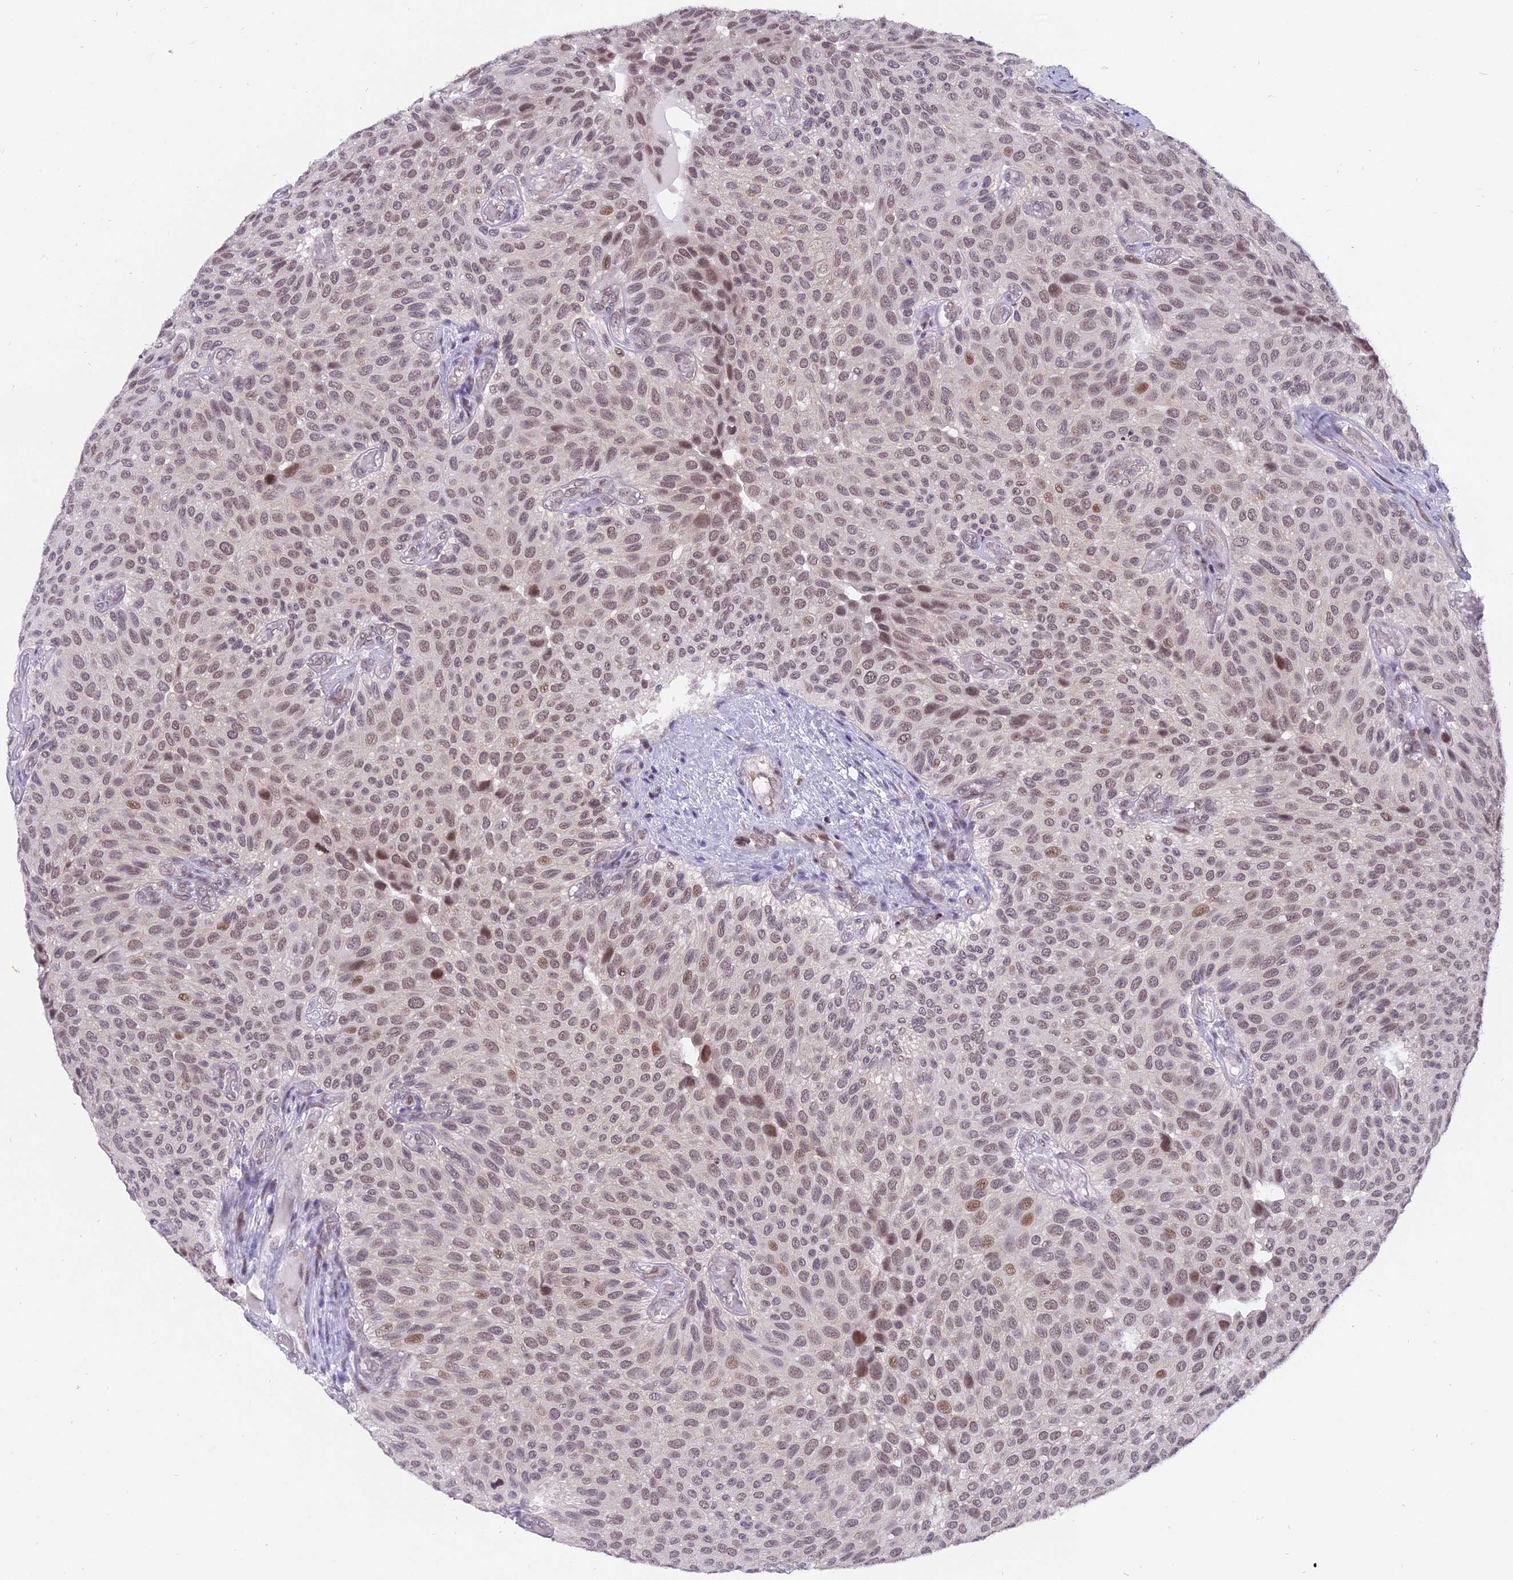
{"staining": {"intensity": "moderate", "quantity": ">75%", "location": "nuclear"}, "tissue": "urothelial cancer", "cell_type": "Tumor cells", "image_type": "cancer", "snomed": [{"axis": "morphology", "description": "Urothelial carcinoma, Low grade"}, {"axis": "topography", "description": "Urinary bladder"}], "caption": "DAB immunohistochemical staining of urothelial carcinoma (low-grade) exhibits moderate nuclear protein positivity in approximately >75% of tumor cells. The staining was performed using DAB (3,3'-diaminobenzidine) to visualize the protein expression in brown, while the nuclei were stained in blue with hematoxylin (Magnification: 20x).", "gene": "TADA3", "patient": {"sex": "male", "age": 89}}